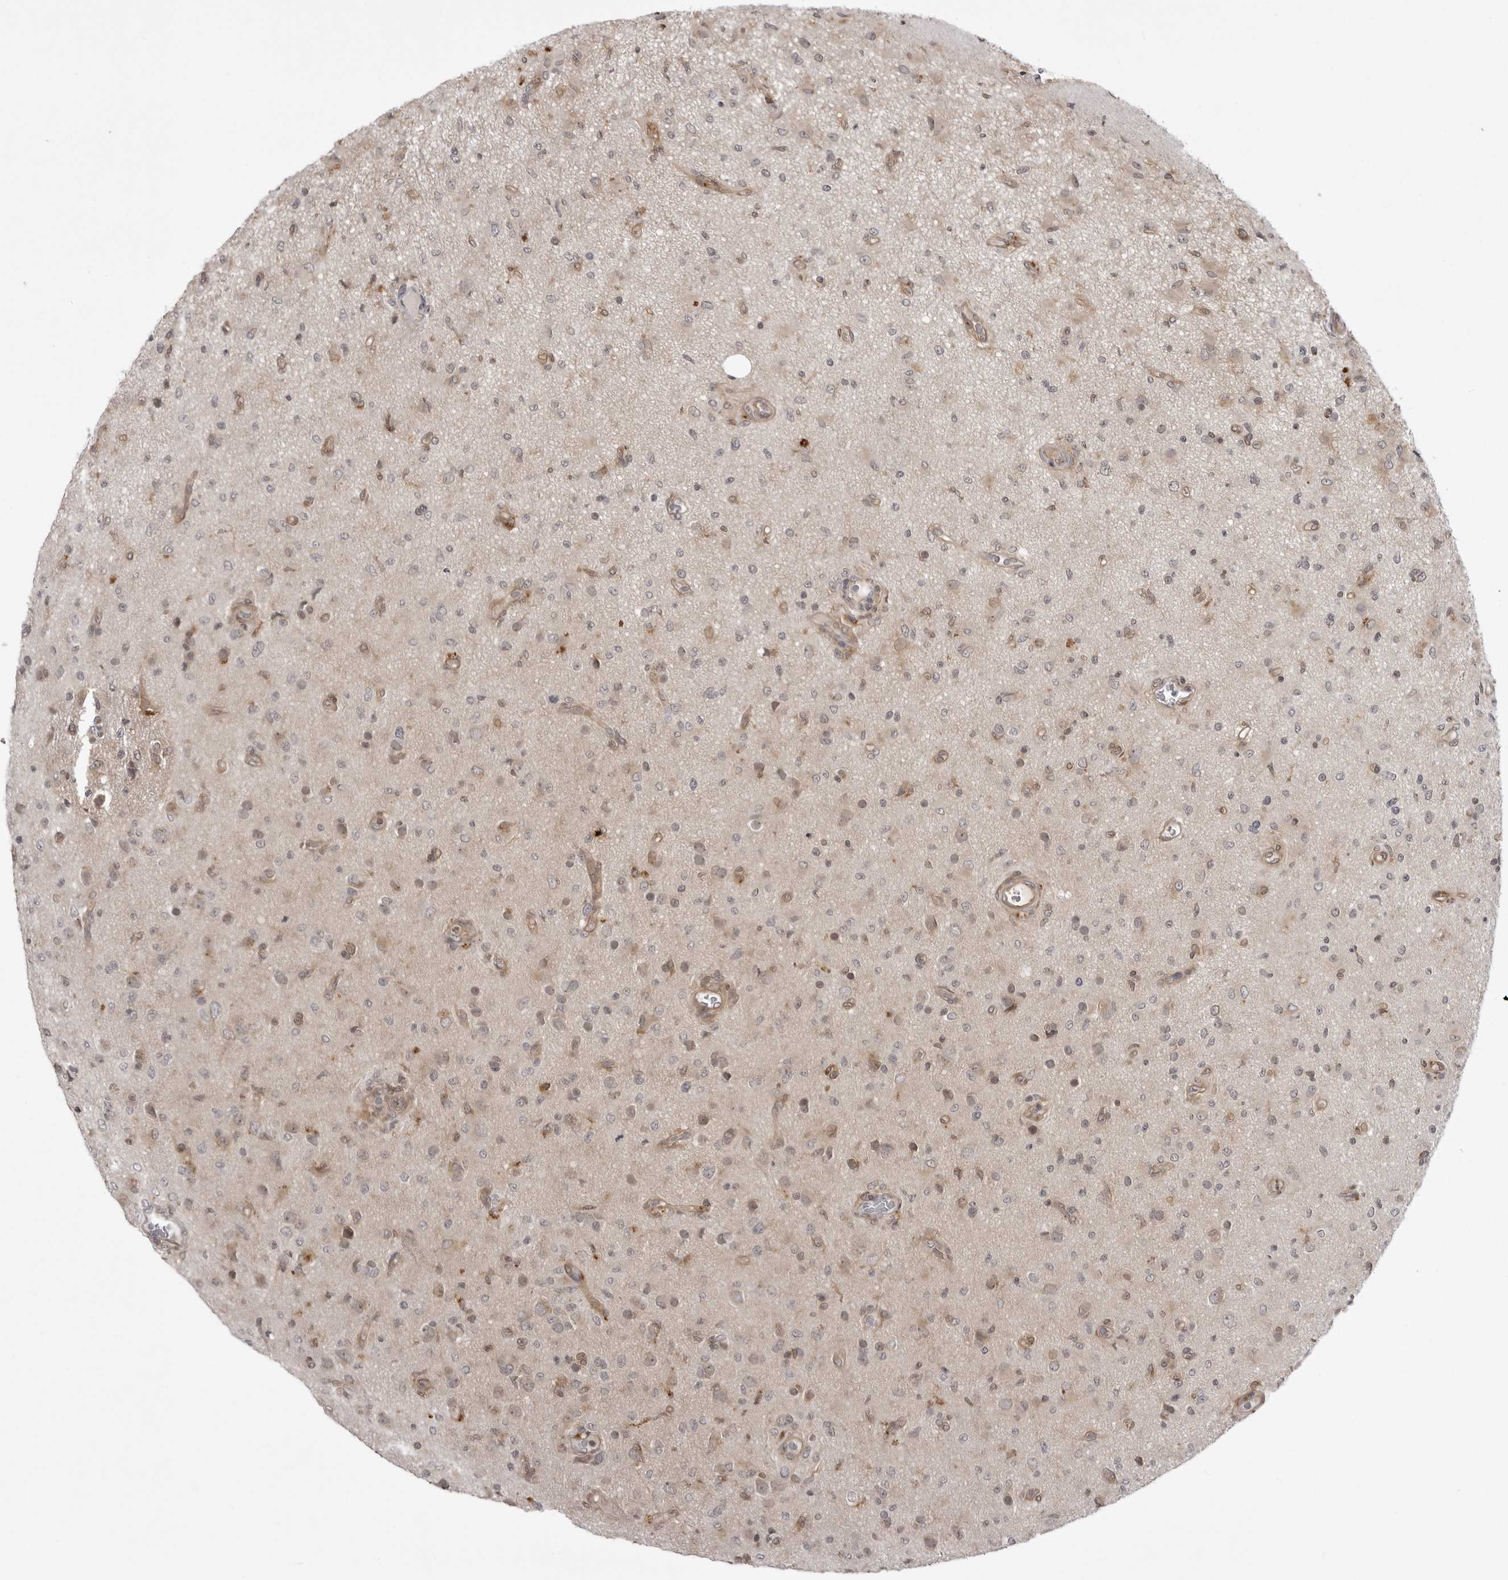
{"staining": {"intensity": "weak", "quantity": "<25%", "location": "cytoplasmic/membranous"}, "tissue": "glioma", "cell_type": "Tumor cells", "image_type": "cancer", "snomed": [{"axis": "morphology", "description": "Glioma, malignant, High grade"}, {"axis": "topography", "description": "Brain"}], "caption": "High power microscopy histopathology image of an immunohistochemistry (IHC) photomicrograph of malignant glioma (high-grade), revealing no significant expression in tumor cells. (Stains: DAB (3,3'-diaminobenzidine) immunohistochemistry with hematoxylin counter stain, Microscopy: brightfield microscopy at high magnification).", "gene": "USP43", "patient": {"sex": "female", "age": 57}}